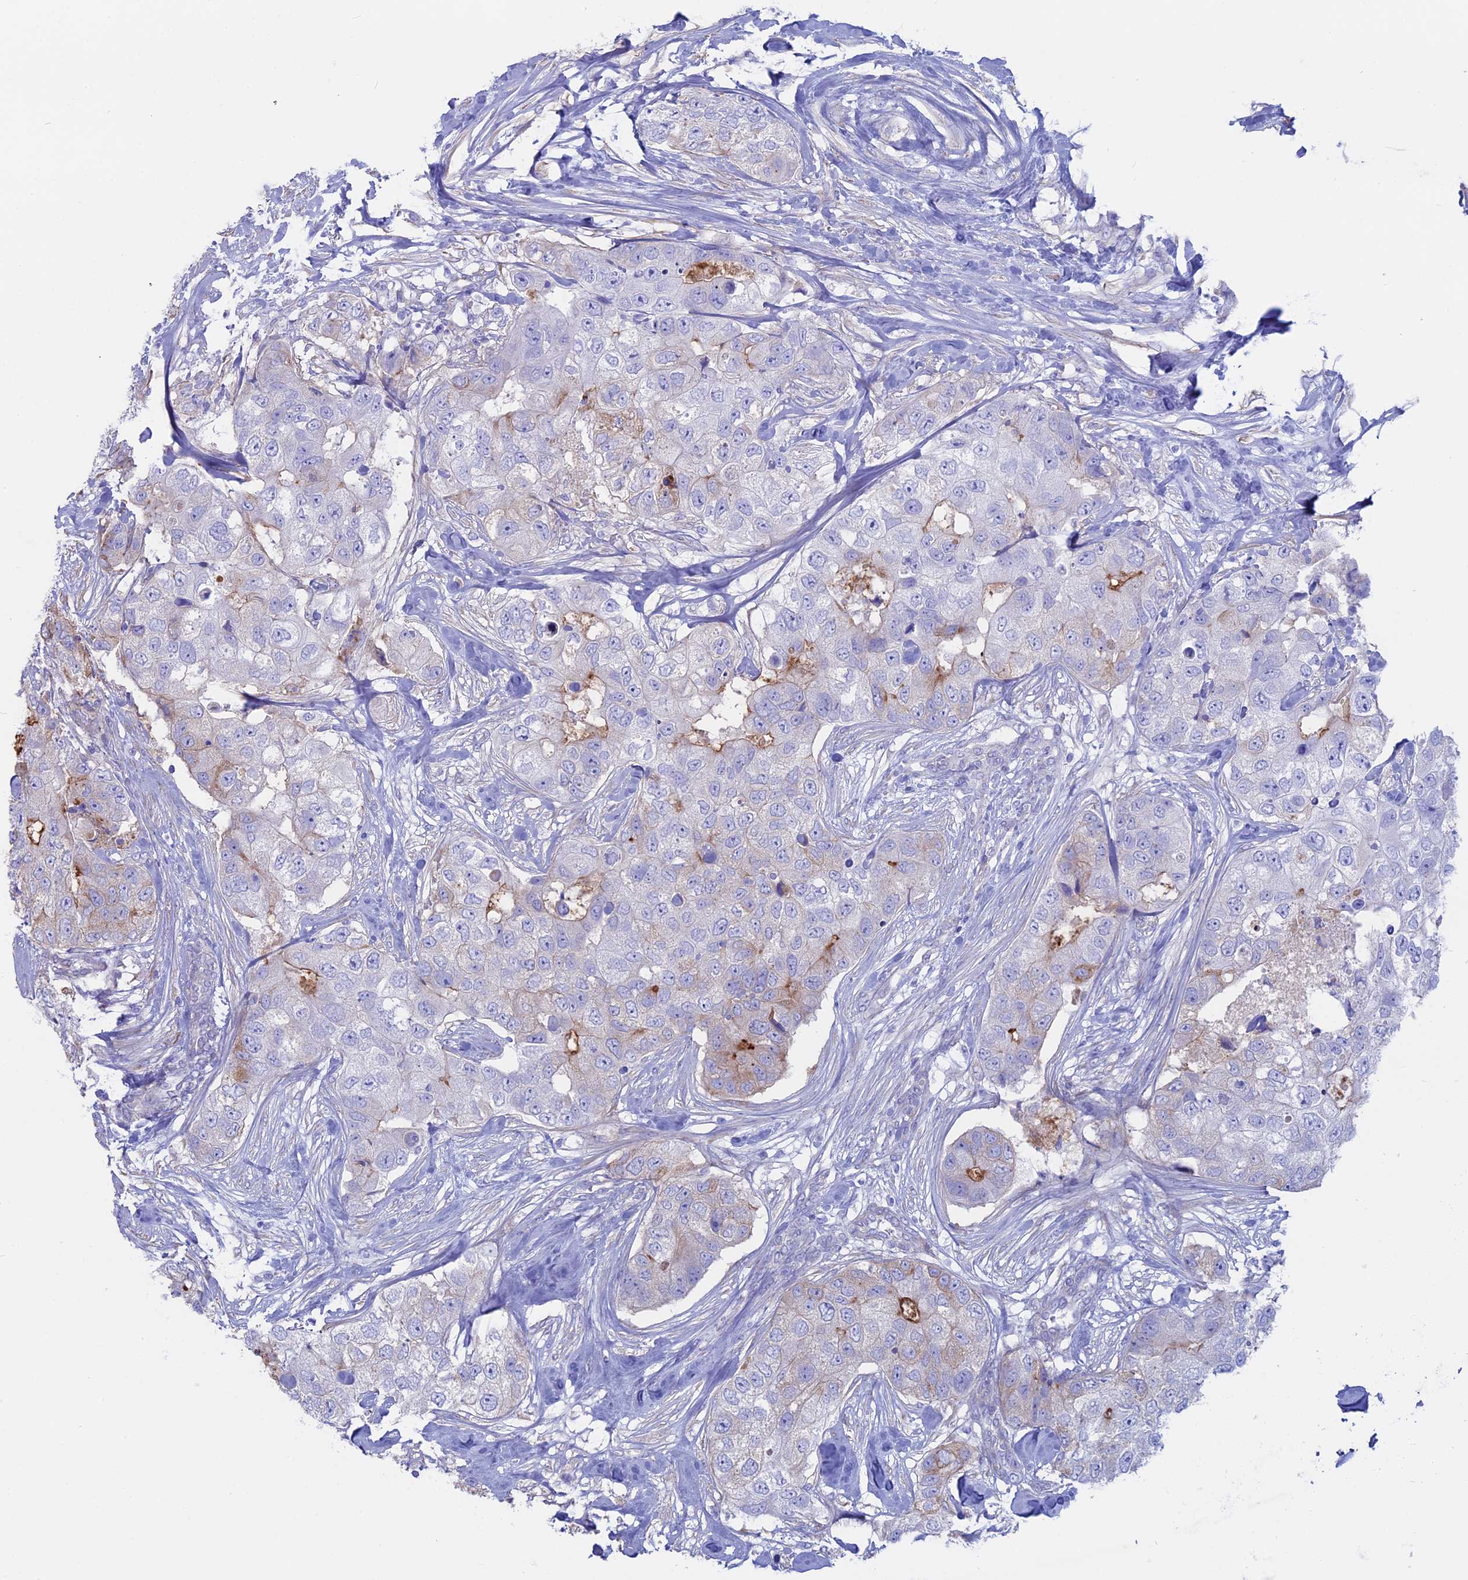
{"staining": {"intensity": "moderate", "quantity": "<25%", "location": "cytoplasmic/membranous"}, "tissue": "breast cancer", "cell_type": "Tumor cells", "image_type": "cancer", "snomed": [{"axis": "morphology", "description": "Duct carcinoma"}, {"axis": "topography", "description": "Breast"}], "caption": "The immunohistochemical stain shows moderate cytoplasmic/membranous staining in tumor cells of intraductal carcinoma (breast) tissue.", "gene": "OR2AE1", "patient": {"sex": "female", "age": 62}}